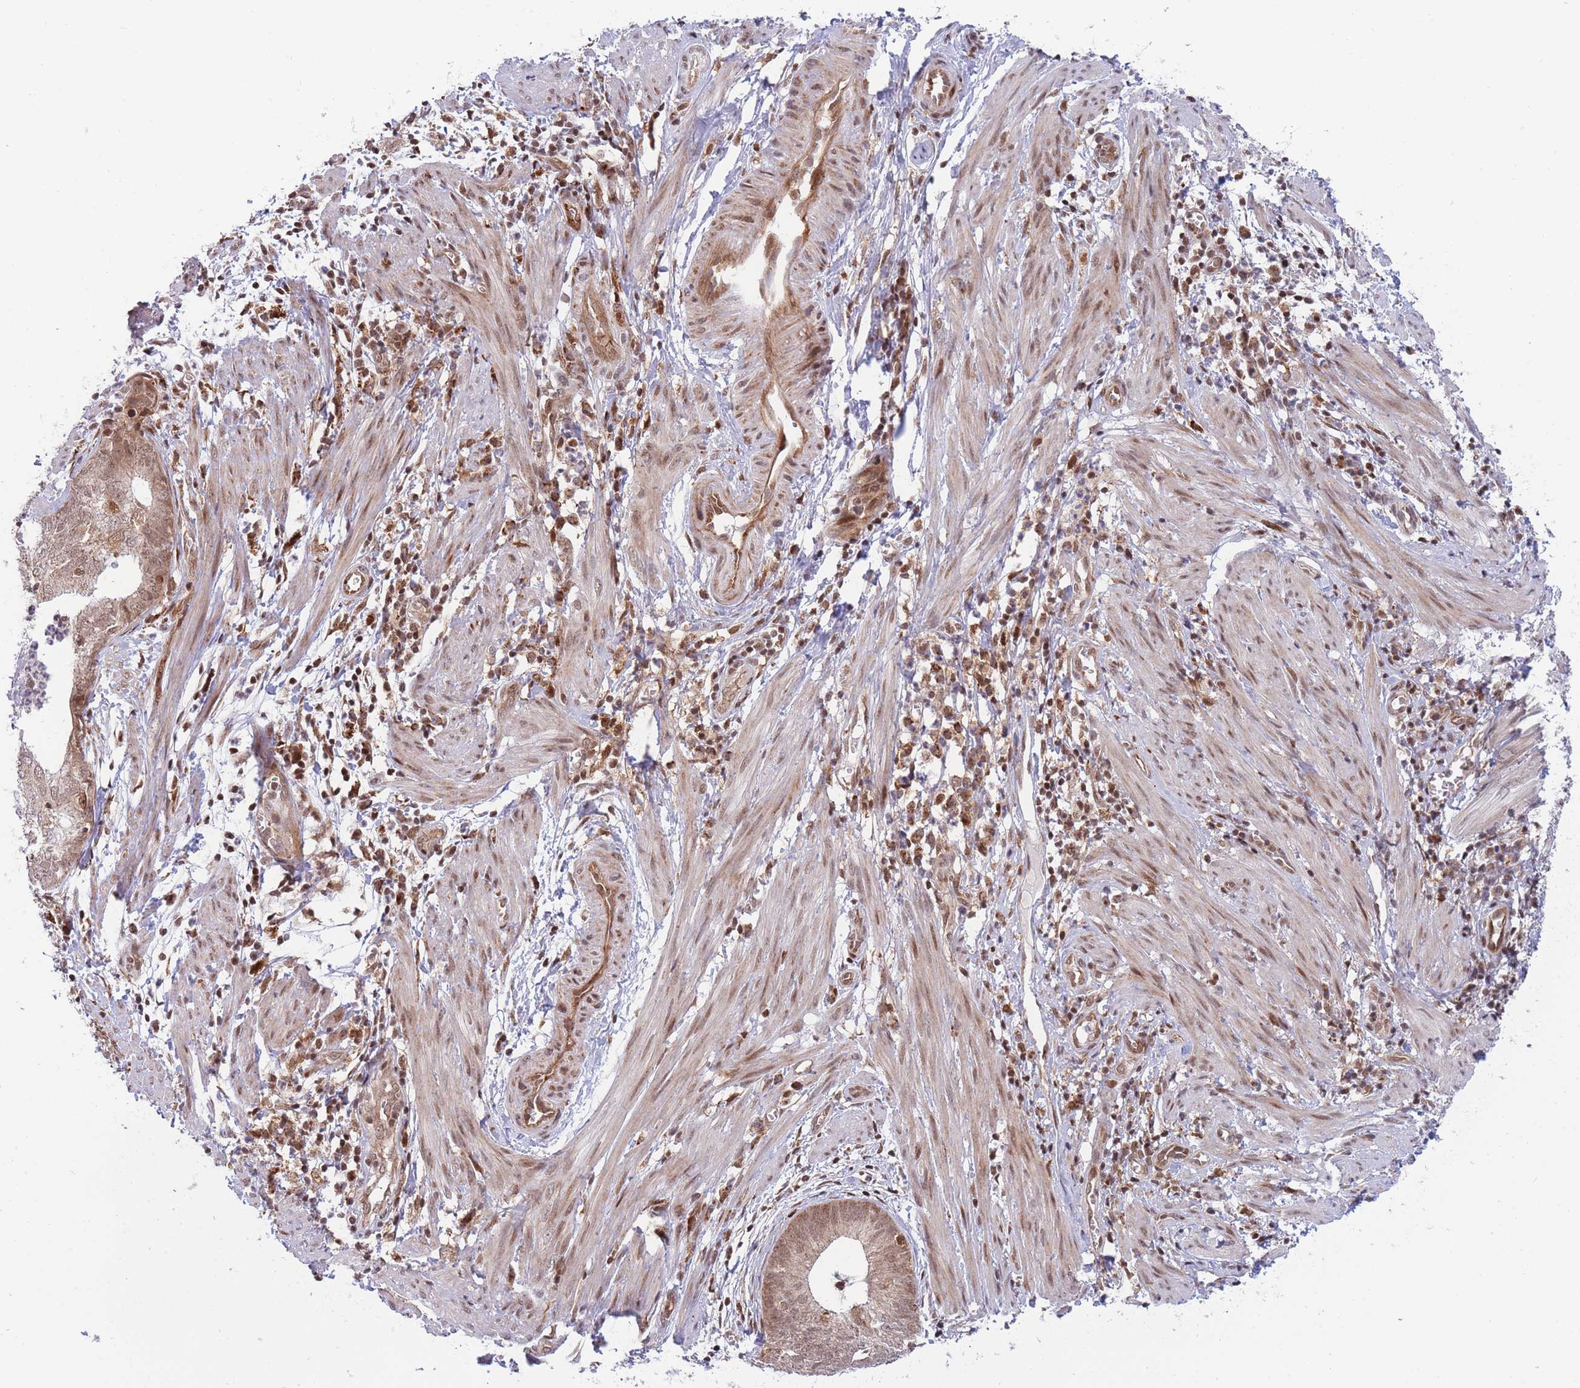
{"staining": {"intensity": "moderate", "quantity": ">75%", "location": "nuclear"}, "tissue": "endometrial cancer", "cell_type": "Tumor cells", "image_type": "cancer", "snomed": [{"axis": "morphology", "description": "Adenocarcinoma, NOS"}, {"axis": "topography", "description": "Endometrium"}], "caption": "Tumor cells reveal medium levels of moderate nuclear expression in approximately >75% of cells in human endometrial cancer.", "gene": "BOD1L1", "patient": {"sex": "female", "age": 68}}